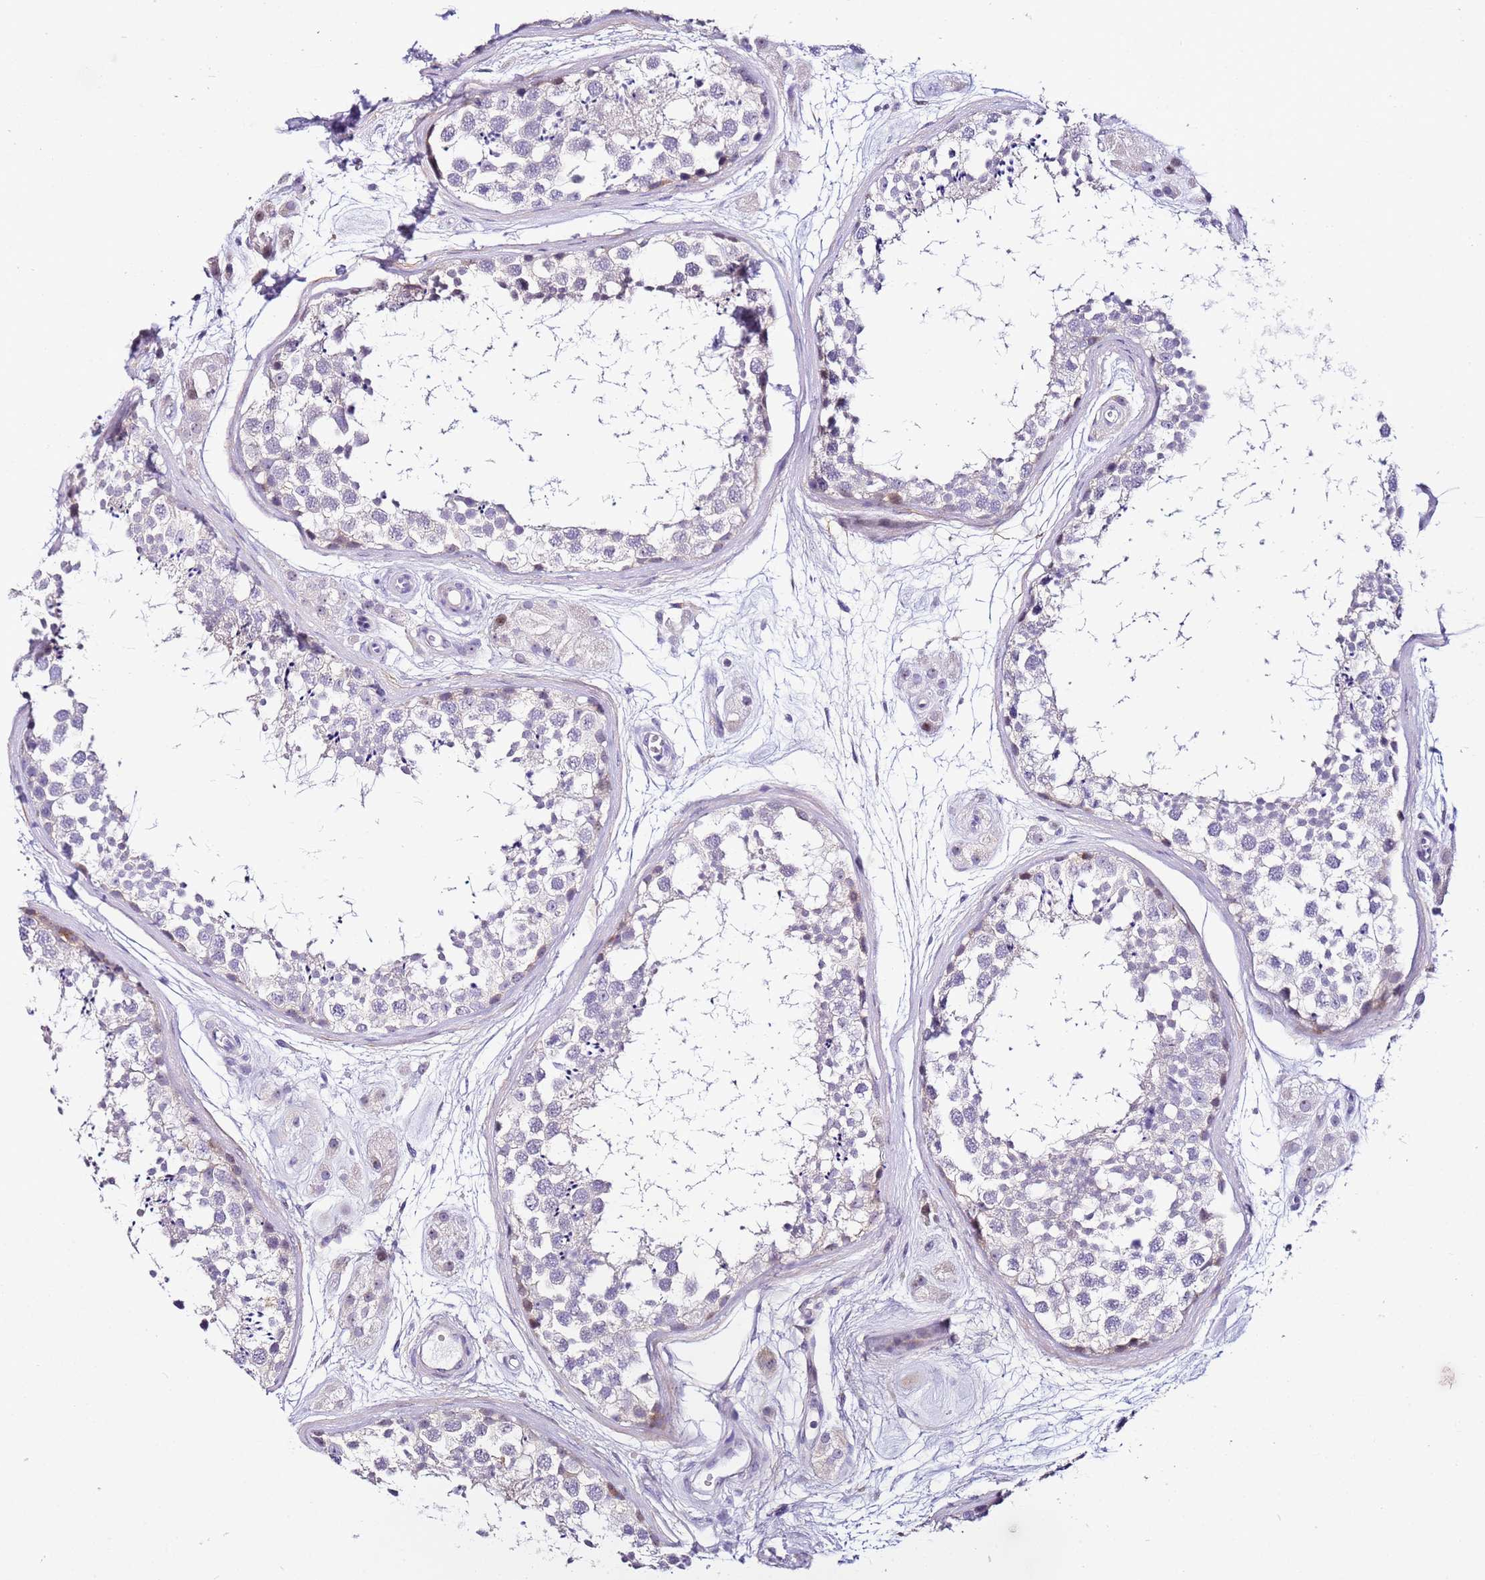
{"staining": {"intensity": "negative", "quantity": "none", "location": "none"}, "tissue": "testis", "cell_type": "Cells in seminiferous ducts", "image_type": "normal", "snomed": [{"axis": "morphology", "description": "Normal tissue, NOS"}, {"axis": "topography", "description": "Testis"}], "caption": "Protein analysis of normal testis reveals no significant positivity in cells in seminiferous ducts.", "gene": "HGD", "patient": {"sex": "male", "age": 56}}